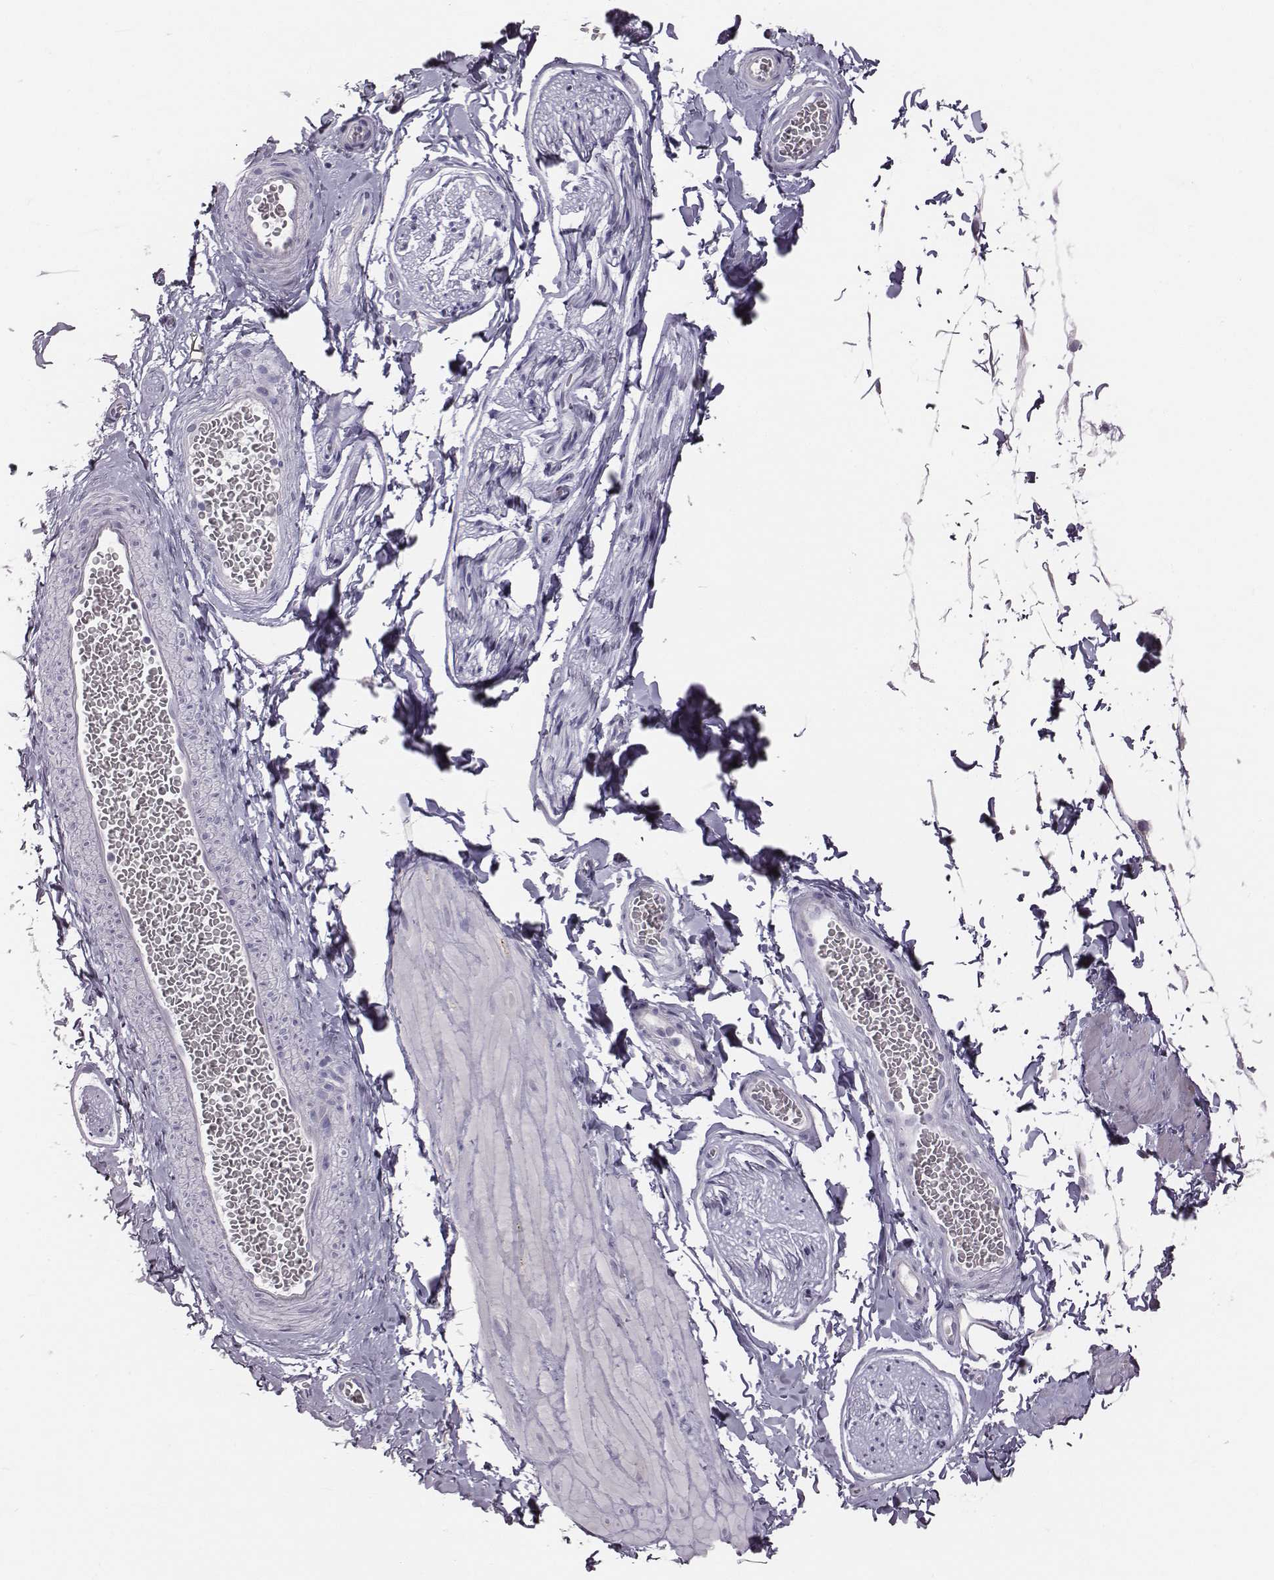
{"staining": {"intensity": "negative", "quantity": "none", "location": "none"}, "tissue": "adipose tissue", "cell_type": "Adipocytes", "image_type": "normal", "snomed": [{"axis": "morphology", "description": "Normal tissue, NOS"}, {"axis": "topography", "description": "Smooth muscle"}, {"axis": "topography", "description": "Peripheral nerve tissue"}], "caption": "Unremarkable adipose tissue was stained to show a protein in brown. There is no significant expression in adipocytes. The staining is performed using DAB brown chromogen with nuclei counter-stained in using hematoxylin.", "gene": "ENSG00000290147", "patient": {"sex": "male", "age": 22}}